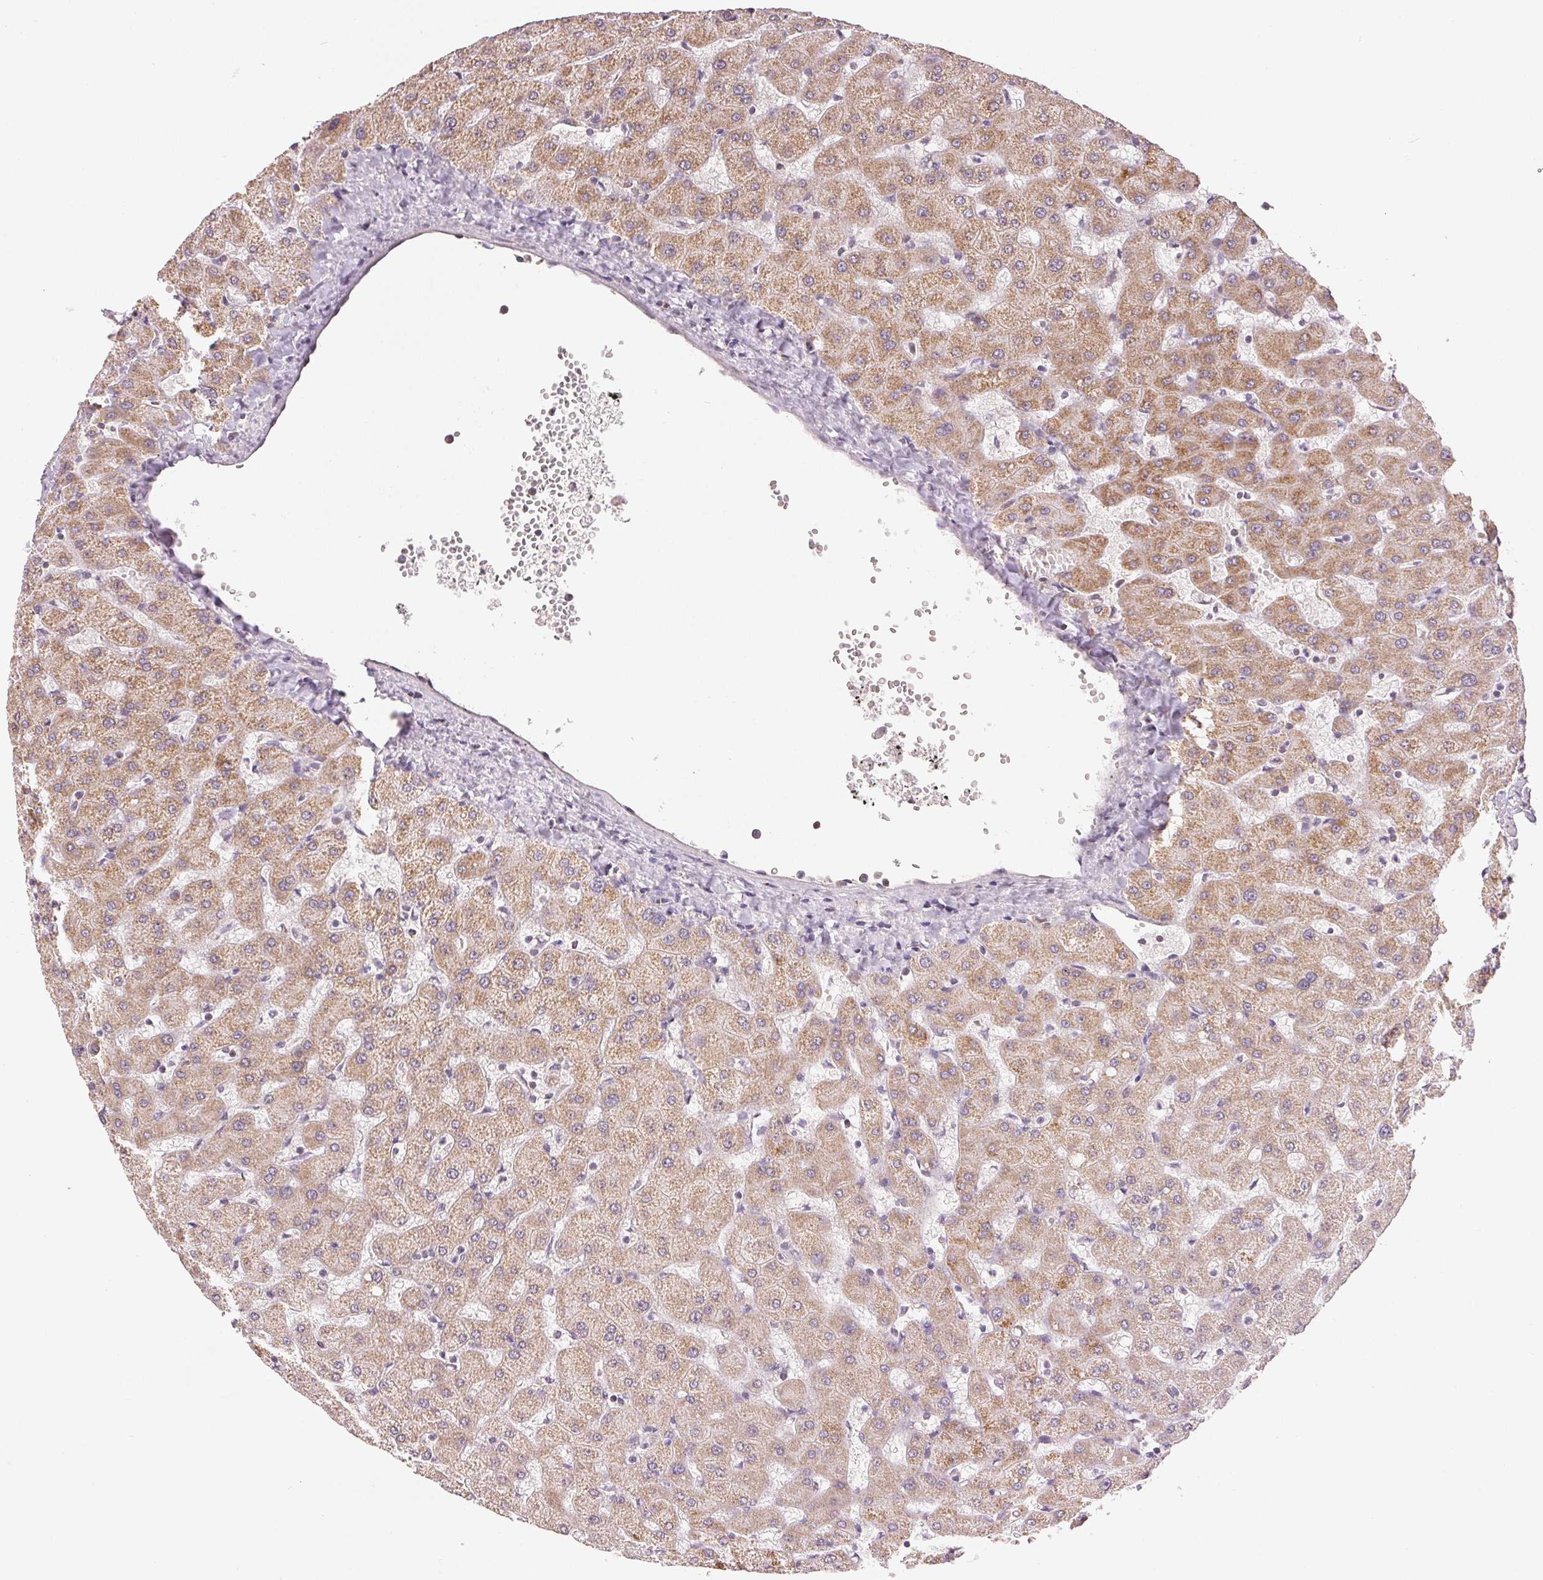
{"staining": {"intensity": "negative", "quantity": "none", "location": "none"}, "tissue": "liver", "cell_type": "Cholangiocytes", "image_type": "normal", "snomed": [{"axis": "morphology", "description": "Normal tissue, NOS"}, {"axis": "topography", "description": "Liver"}], "caption": "Cholangiocytes are negative for brown protein staining in benign liver. Brightfield microscopy of IHC stained with DAB (3,3'-diaminobenzidine) (brown) and hematoxylin (blue), captured at high magnification.", "gene": "CLASP1", "patient": {"sex": "female", "age": 63}}